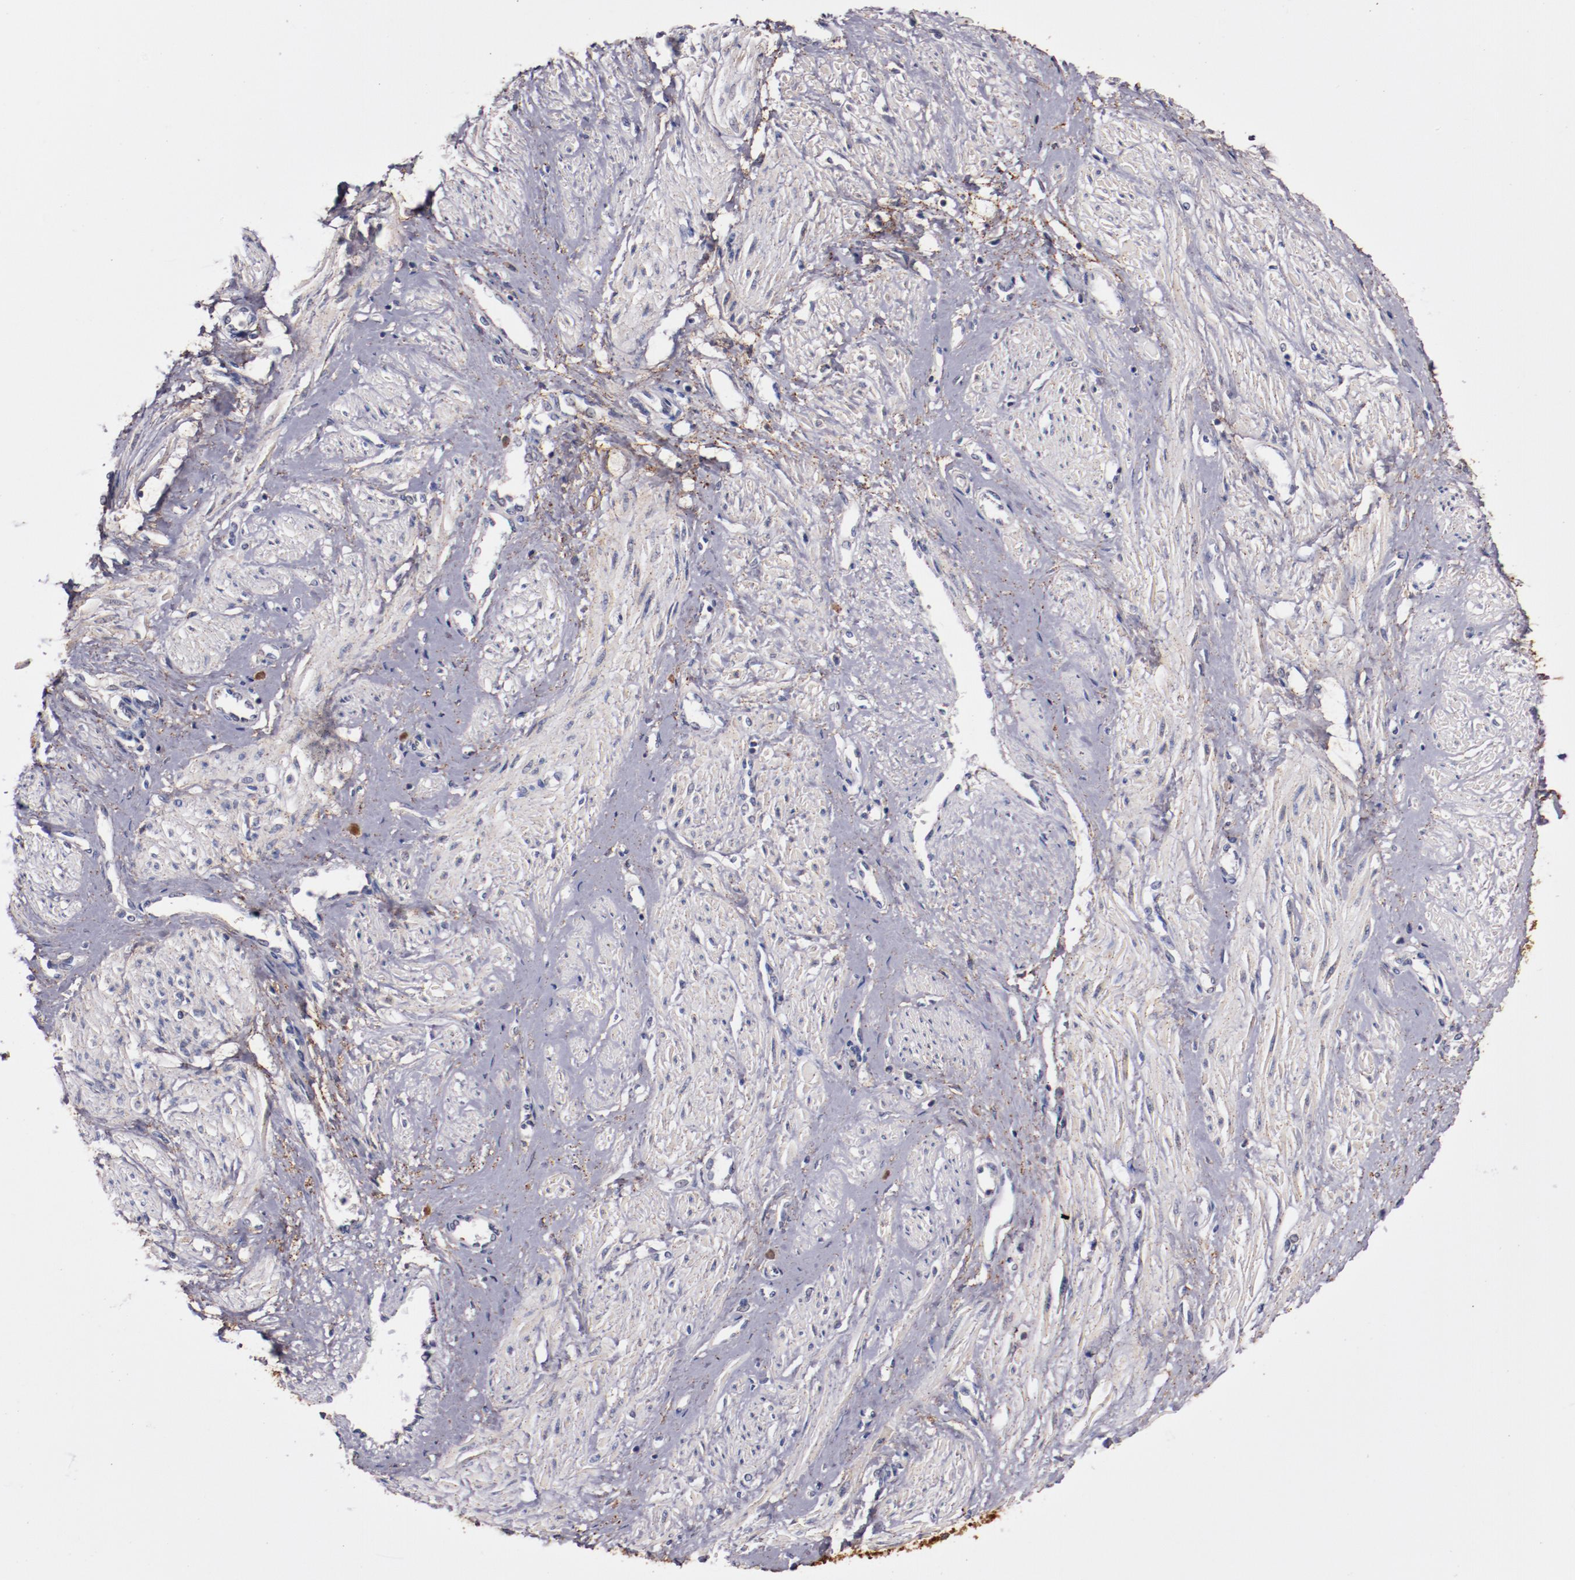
{"staining": {"intensity": "negative", "quantity": "none", "location": "none"}, "tissue": "smooth muscle", "cell_type": "Smooth muscle cells", "image_type": "normal", "snomed": [{"axis": "morphology", "description": "Normal tissue, NOS"}, {"axis": "topography", "description": "Smooth muscle"}, {"axis": "topography", "description": "Uterus"}], "caption": "An IHC micrograph of normal smooth muscle is shown. There is no staining in smooth muscle cells of smooth muscle. (DAB immunohistochemistry (IHC), high magnification).", "gene": "SYP", "patient": {"sex": "female", "age": 39}}